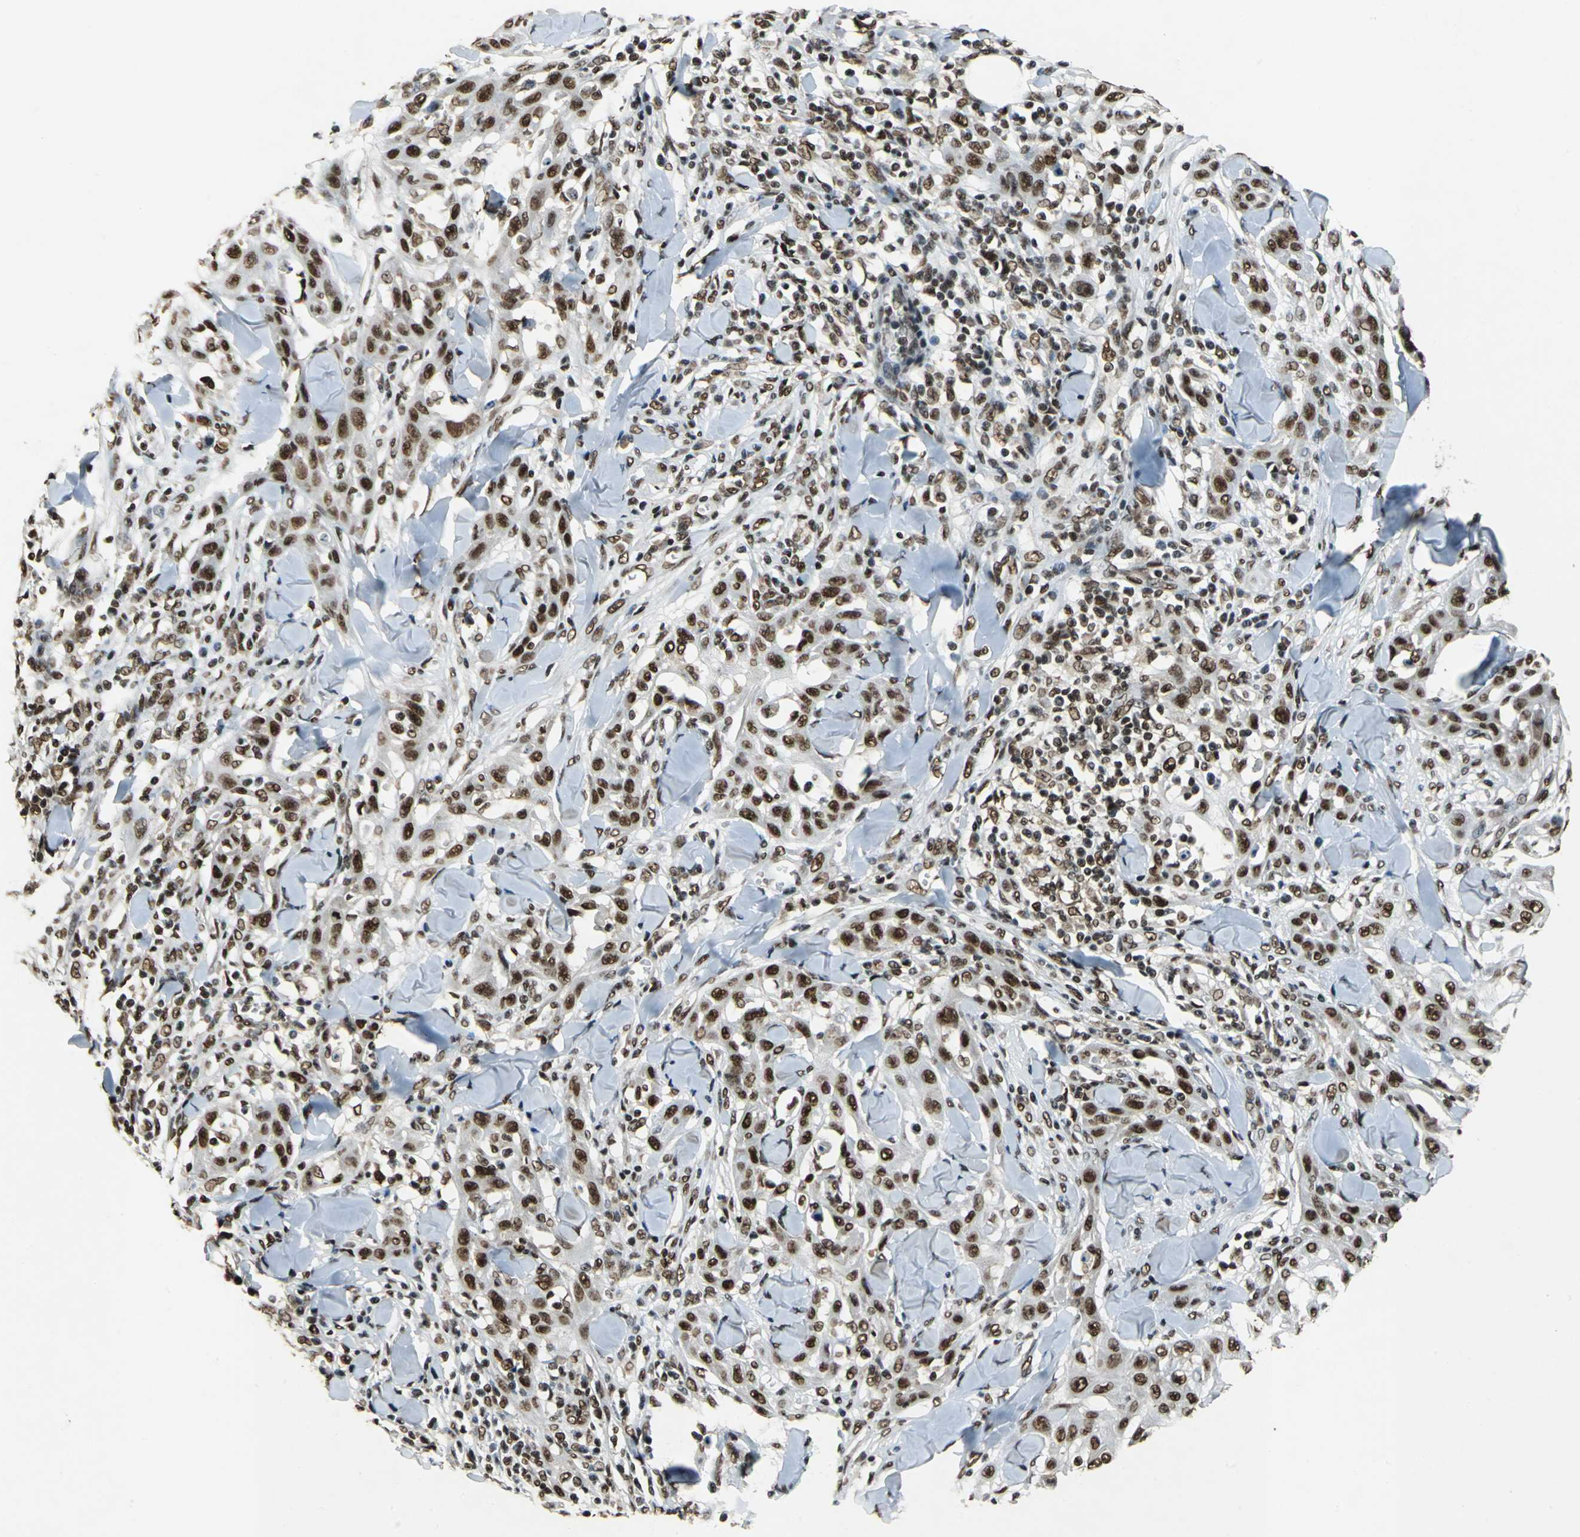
{"staining": {"intensity": "strong", "quantity": ">75%", "location": "nuclear"}, "tissue": "skin cancer", "cell_type": "Tumor cells", "image_type": "cancer", "snomed": [{"axis": "morphology", "description": "Squamous cell carcinoma, NOS"}, {"axis": "topography", "description": "Skin"}], "caption": "The immunohistochemical stain shows strong nuclear staining in tumor cells of skin cancer (squamous cell carcinoma) tissue.", "gene": "MTA2", "patient": {"sex": "male", "age": 24}}